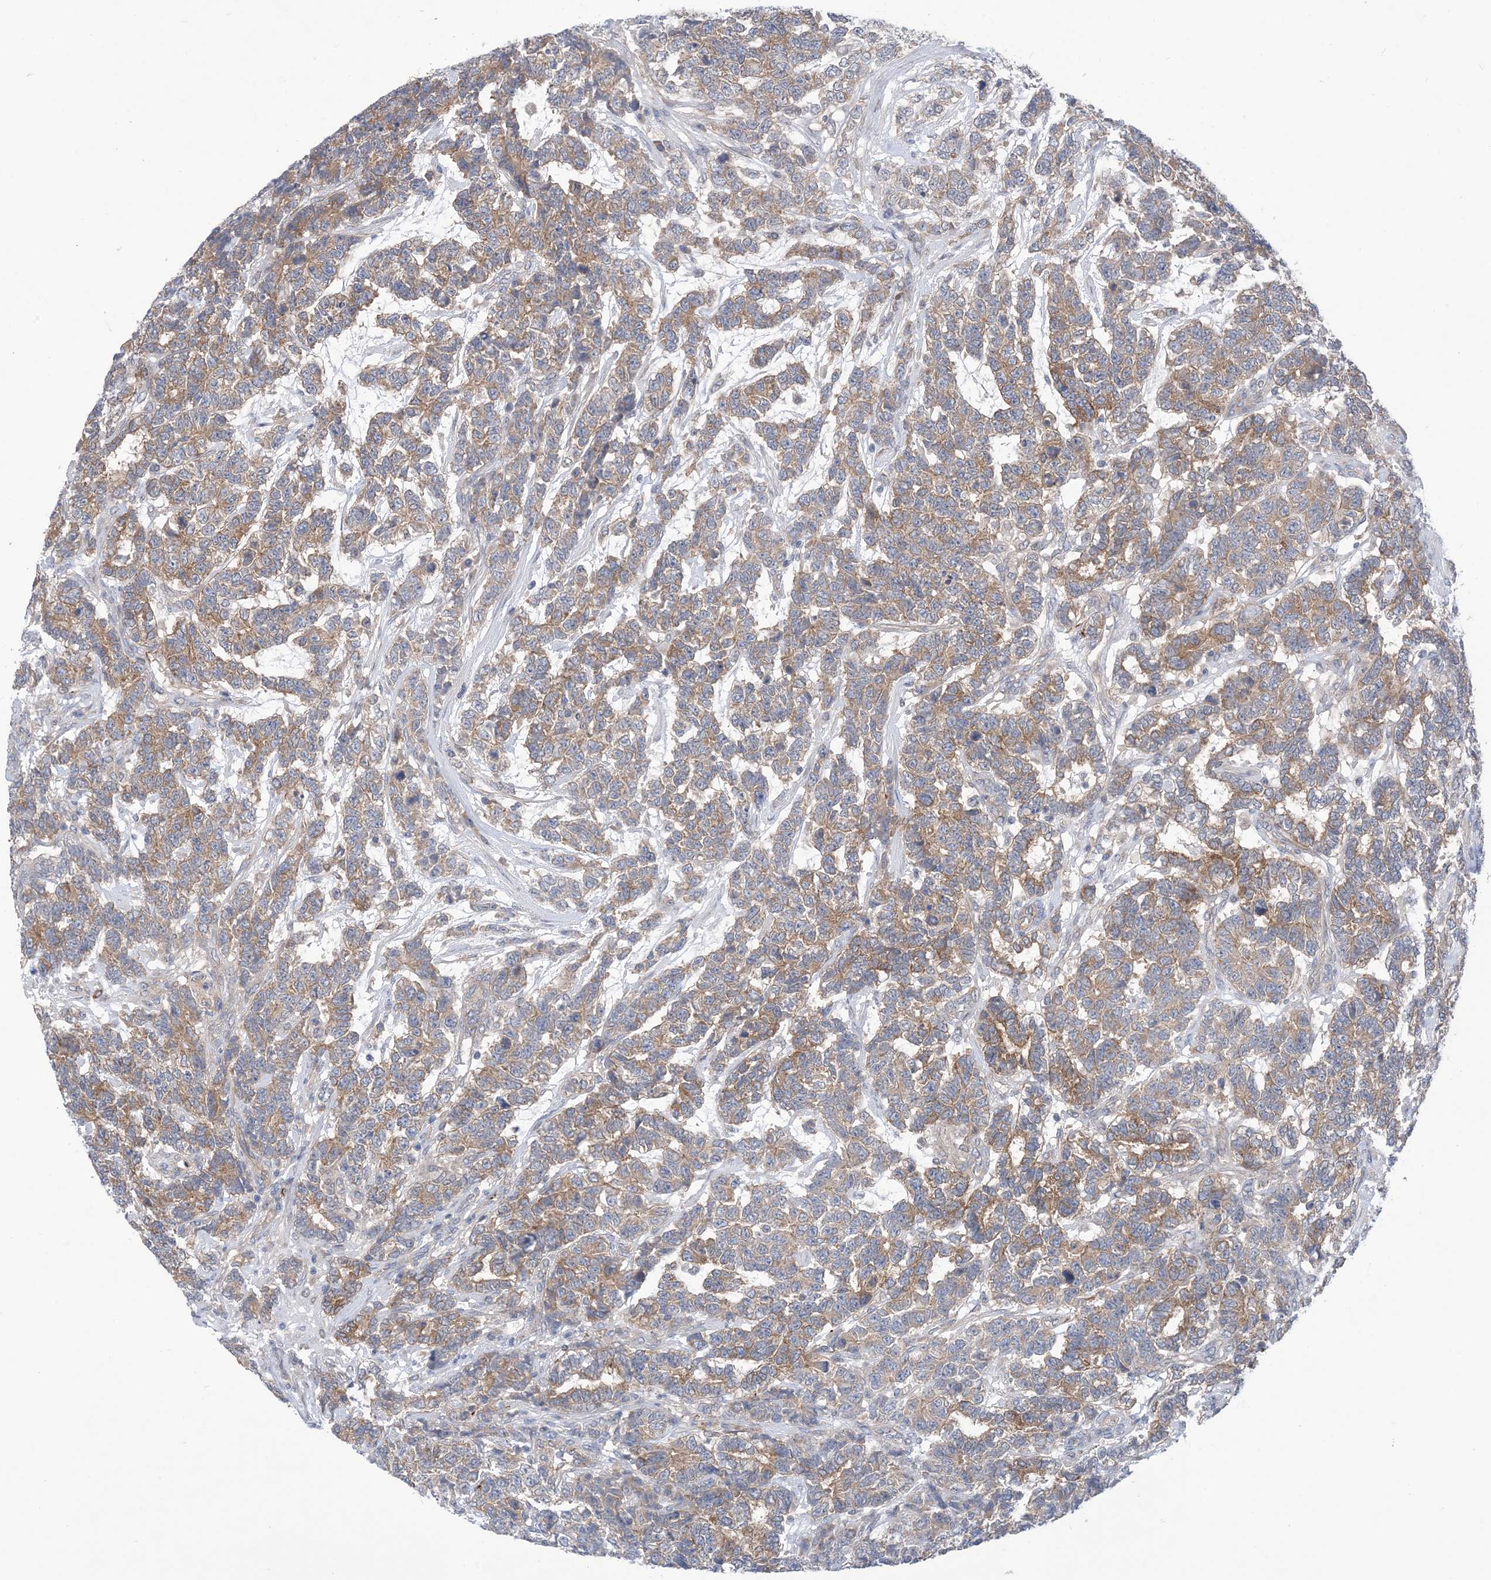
{"staining": {"intensity": "moderate", "quantity": "25%-75%", "location": "cytoplasmic/membranous"}, "tissue": "testis cancer", "cell_type": "Tumor cells", "image_type": "cancer", "snomed": [{"axis": "morphology", "description": "Carcinoma, Embryonal, NOS"}, {"axis": "topography", "description": "Testis"}], "caption": "Brown immunohistochemical staining in testis embryonal carcinoma shows moderate cytoplasmic/membranous expression in about 25%-75% of tumor cells.", "gene": "EHBP1", "patient": {"sex": "male", "age": 26}}